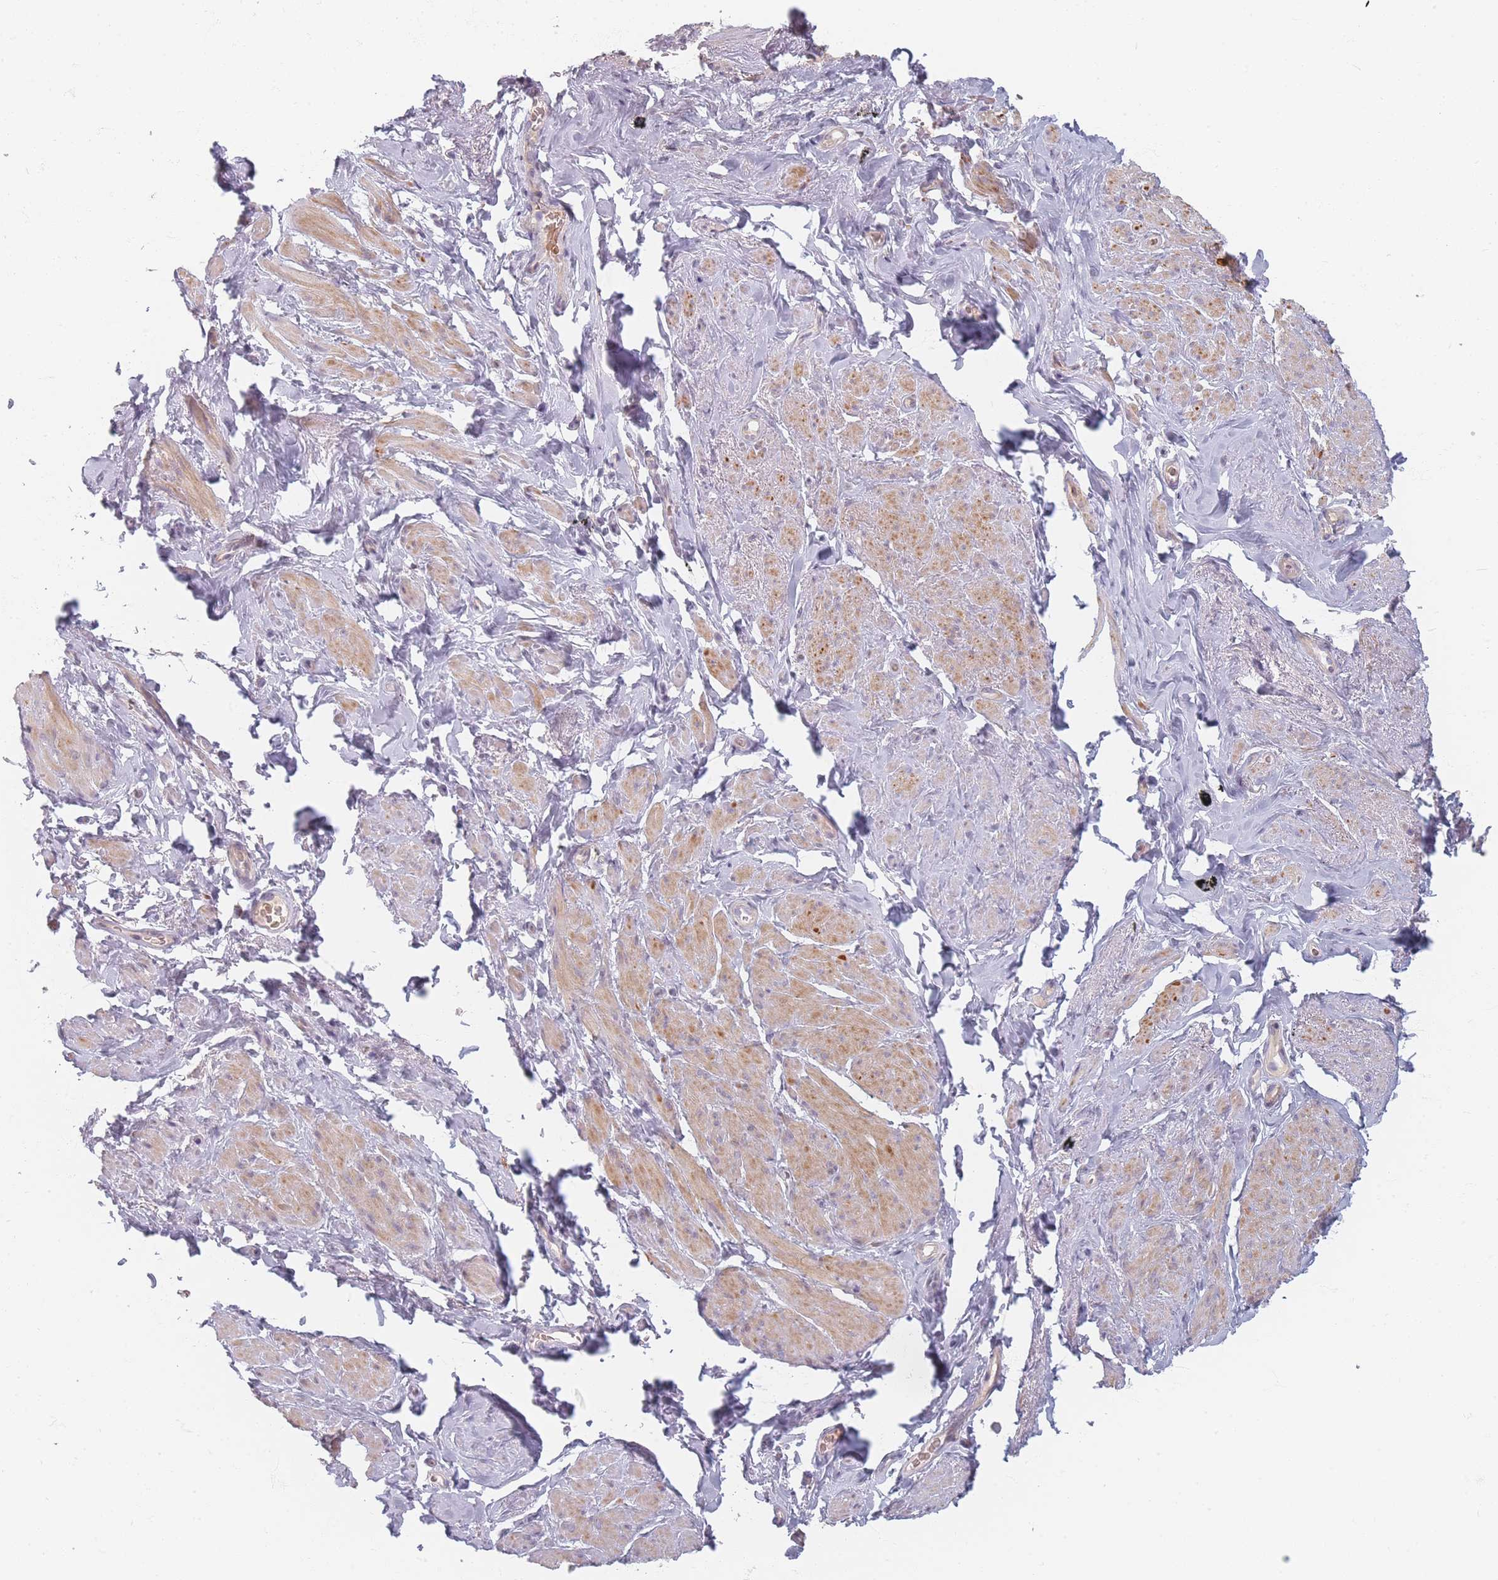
{"staining": {"intensity": "moderate", "quantity": "25%-75%", "location": "cytoplasmic/membranous"}, "tissue": "smooth muscle", "cell_type": "Smooth muscle cells", "image_type": "normal", "snomed": [{"axis": "morphology", "description": "Normal tissue, NOS"}, {"axis": "topography", "description": "Smooth muscle"}, {"axis": "topography", "description": "Peripheral nerve tissue"}], "caption": "This image shows IHC staining of unremarkable human smooth muscle, with medium moderate cytoplasmic/membranous positivity in approximately 25%-75% of smooth muscle cells.", "gene": "TMOD1", "patient": {"sex": "male", "age": 69}}